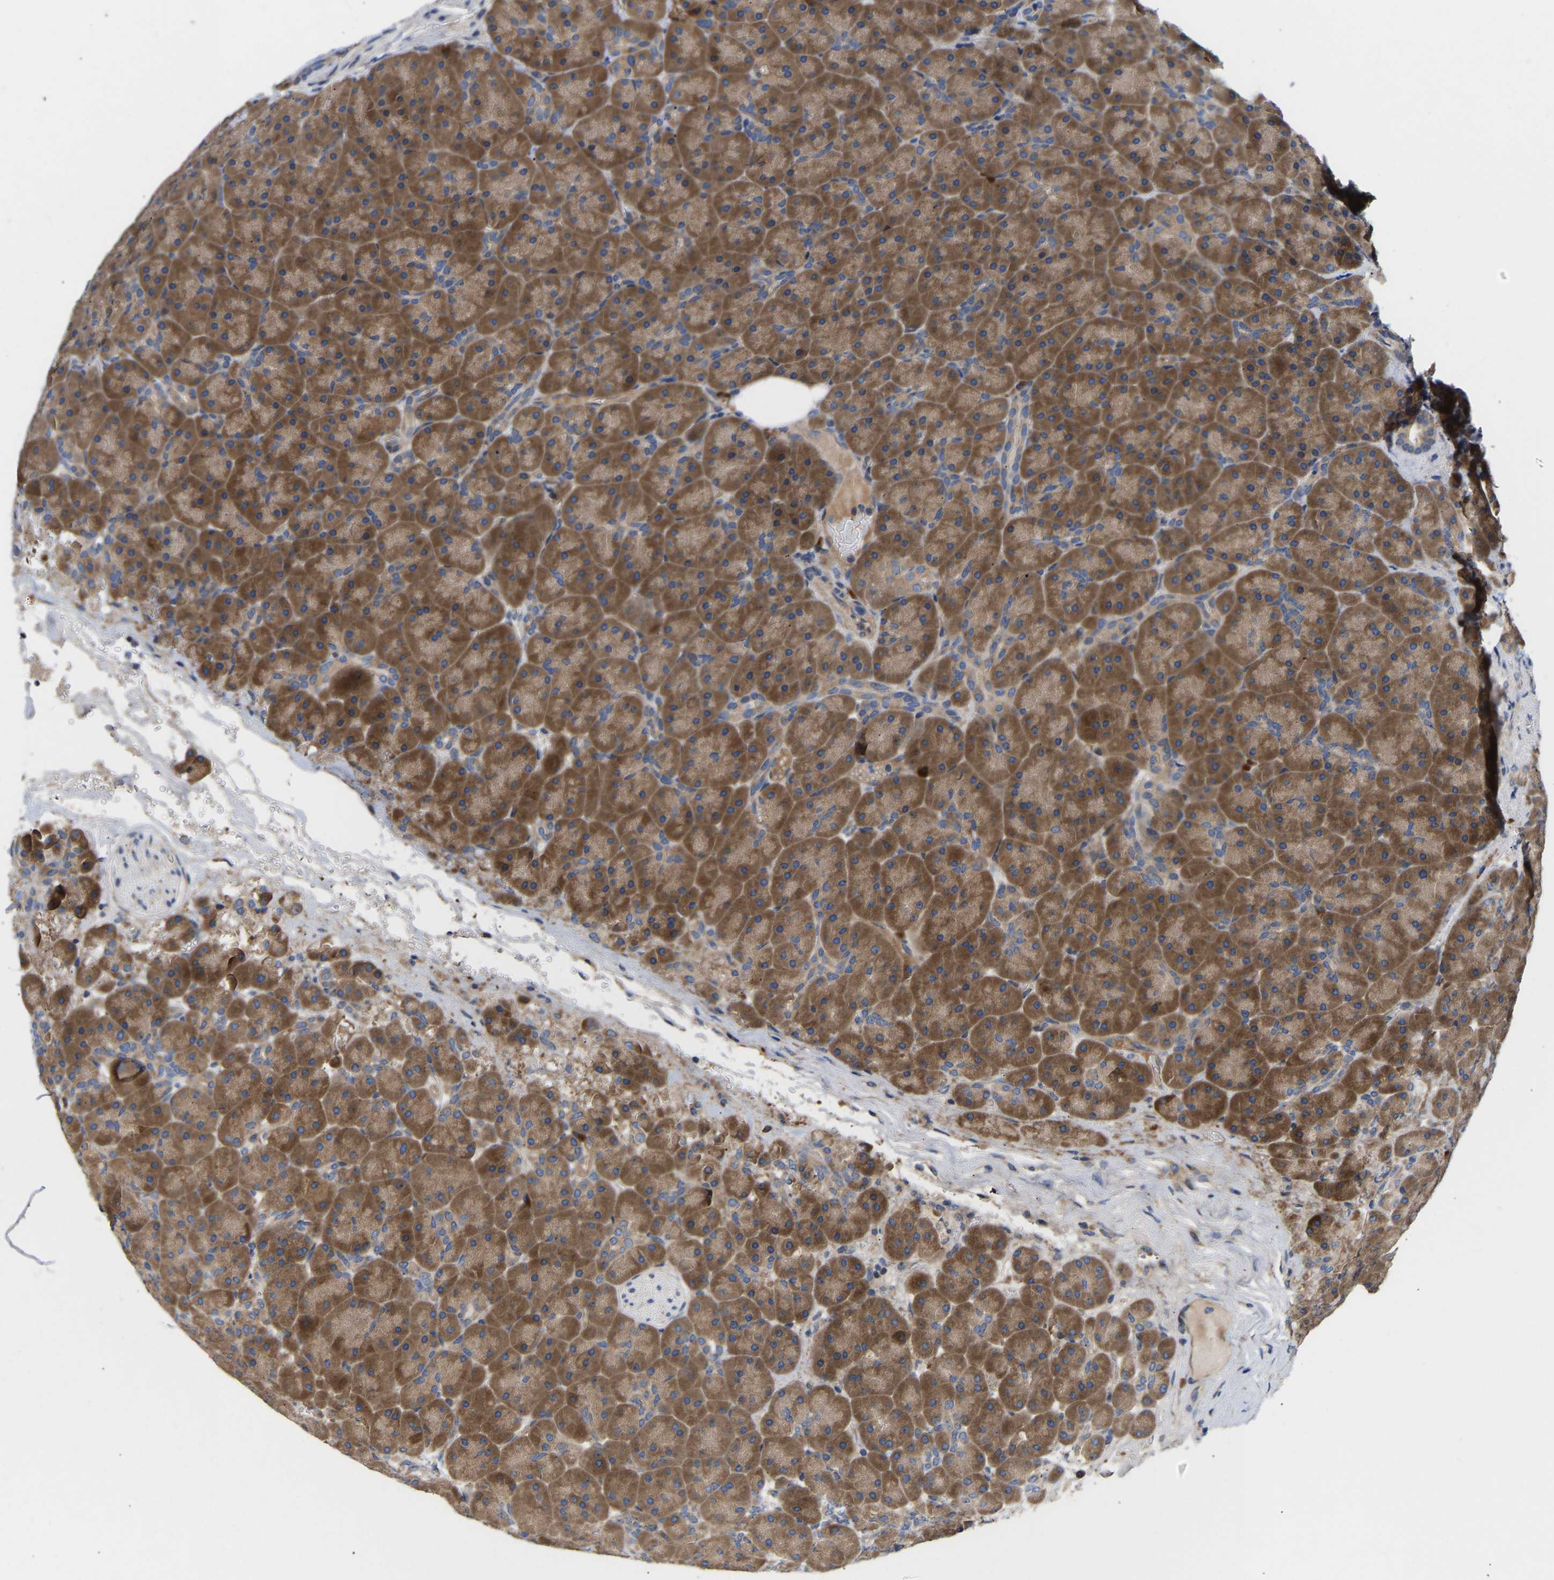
{"staining": {"intensity": "moderate", "quantity": ">75%", "location": "cytoplasmic/membranous"}, "tissue": "pancreas", "cell_type": "Exocrine glandular cells", "image_type": "normal", "snomed": [{"axis": "morphology", "description": "Normal tissue, NOS"}, {"axis": "topography", "description": "Pancreas"}], "caption": "A photomicrograph of human pancreas stained for a protein shows moderate cytoplasmic/membranous brown staining in exocrine glandular cells.", "gene": "AIMP2", "patient": {"sex": "male", "age": 66}}